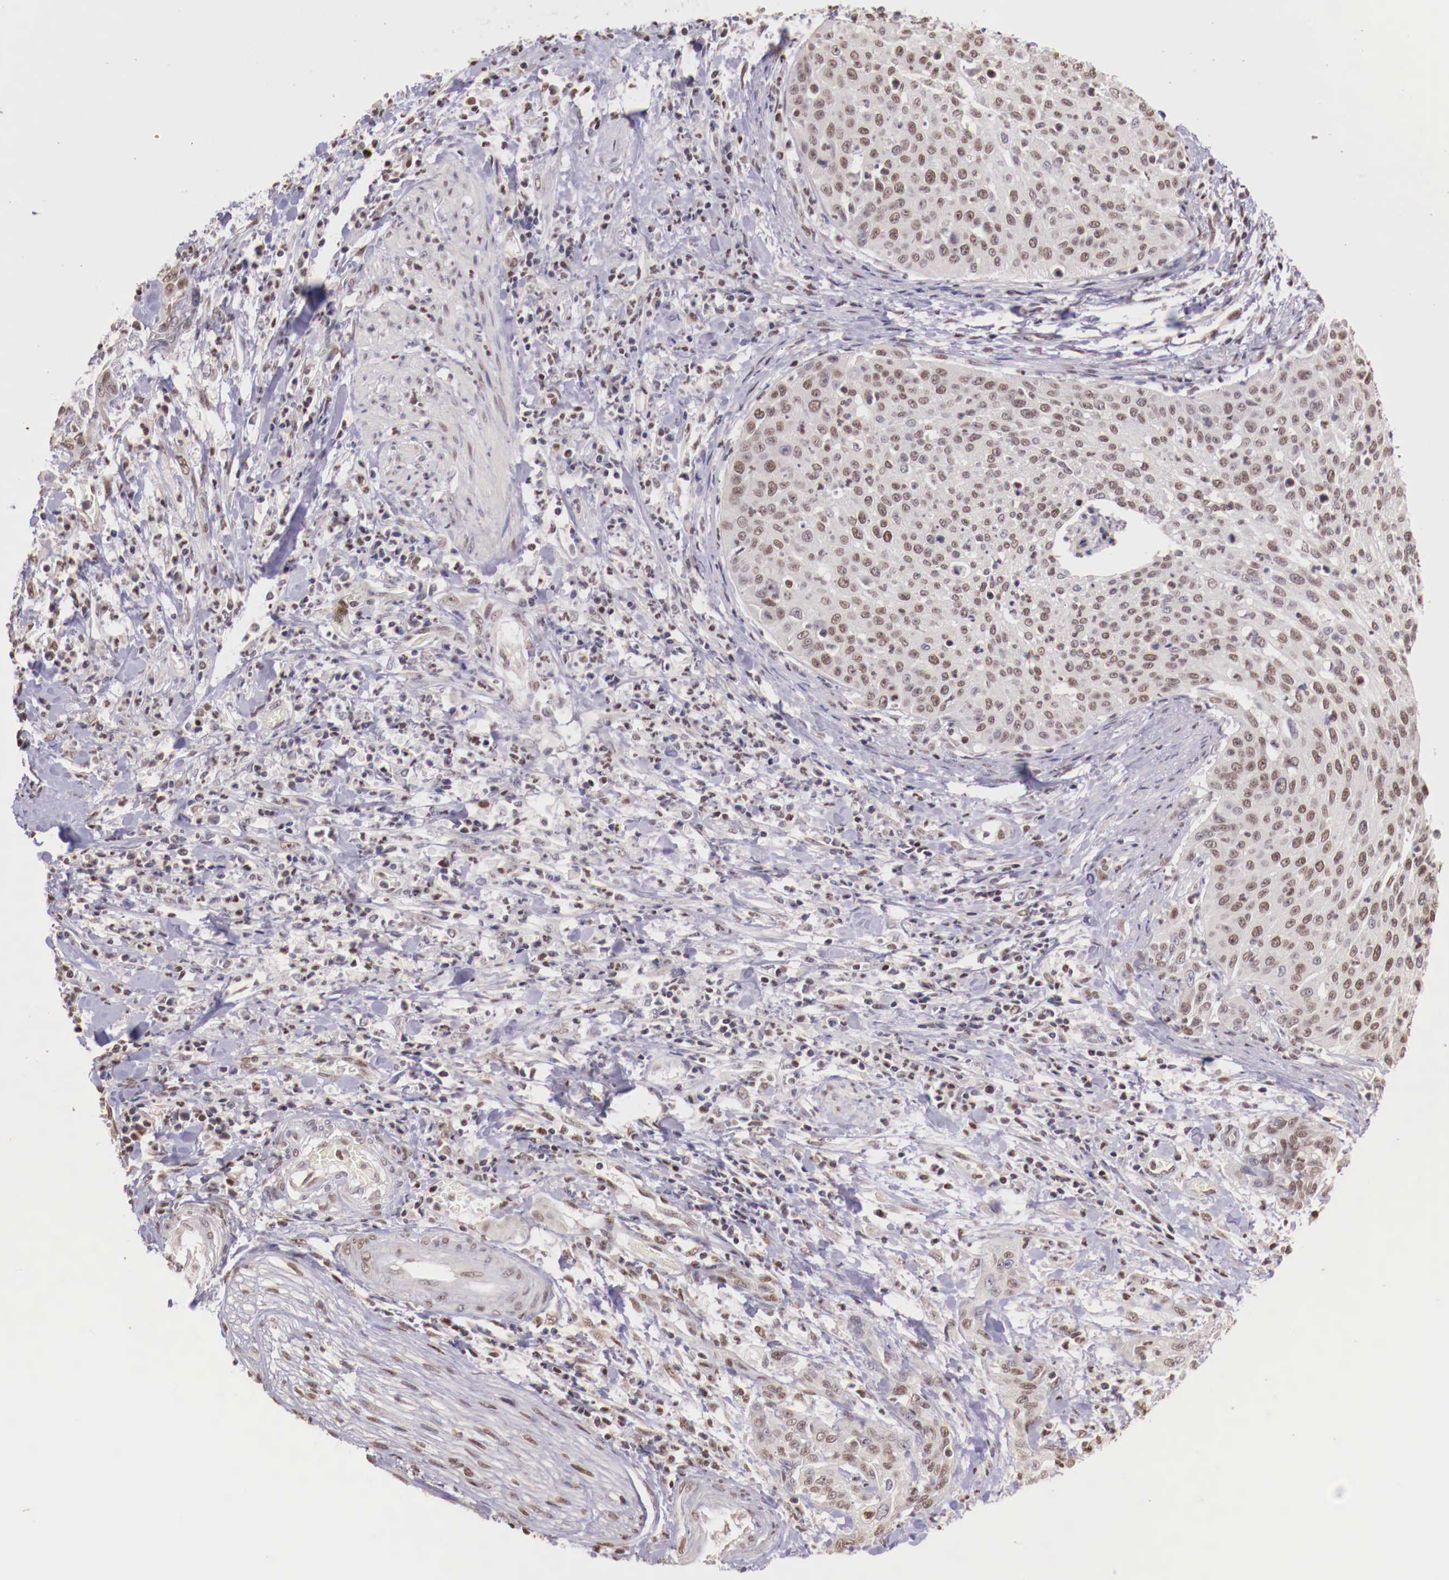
{"staining": {"intensity": "weak", "quantity": "<25%", "location": "nuclear"}, "tissue": "cervical cancer", "cell_type": "Tumor cells", "image_type": "cancer", "snomed": [{"axis": "morphology", "description": "Squamous cell carcinoma, NOS"}, {"axis": "topography", "description": "Cervix"}], "caption": "This micrograph is of squamous cell carcinoma (cervical) stained with IHC to label a protein in brown with the nuclei are counter-stained blue. There is no expression in tumor cells.", "gene": "SP1", "patient": {"sex": "female", "age": 41}}